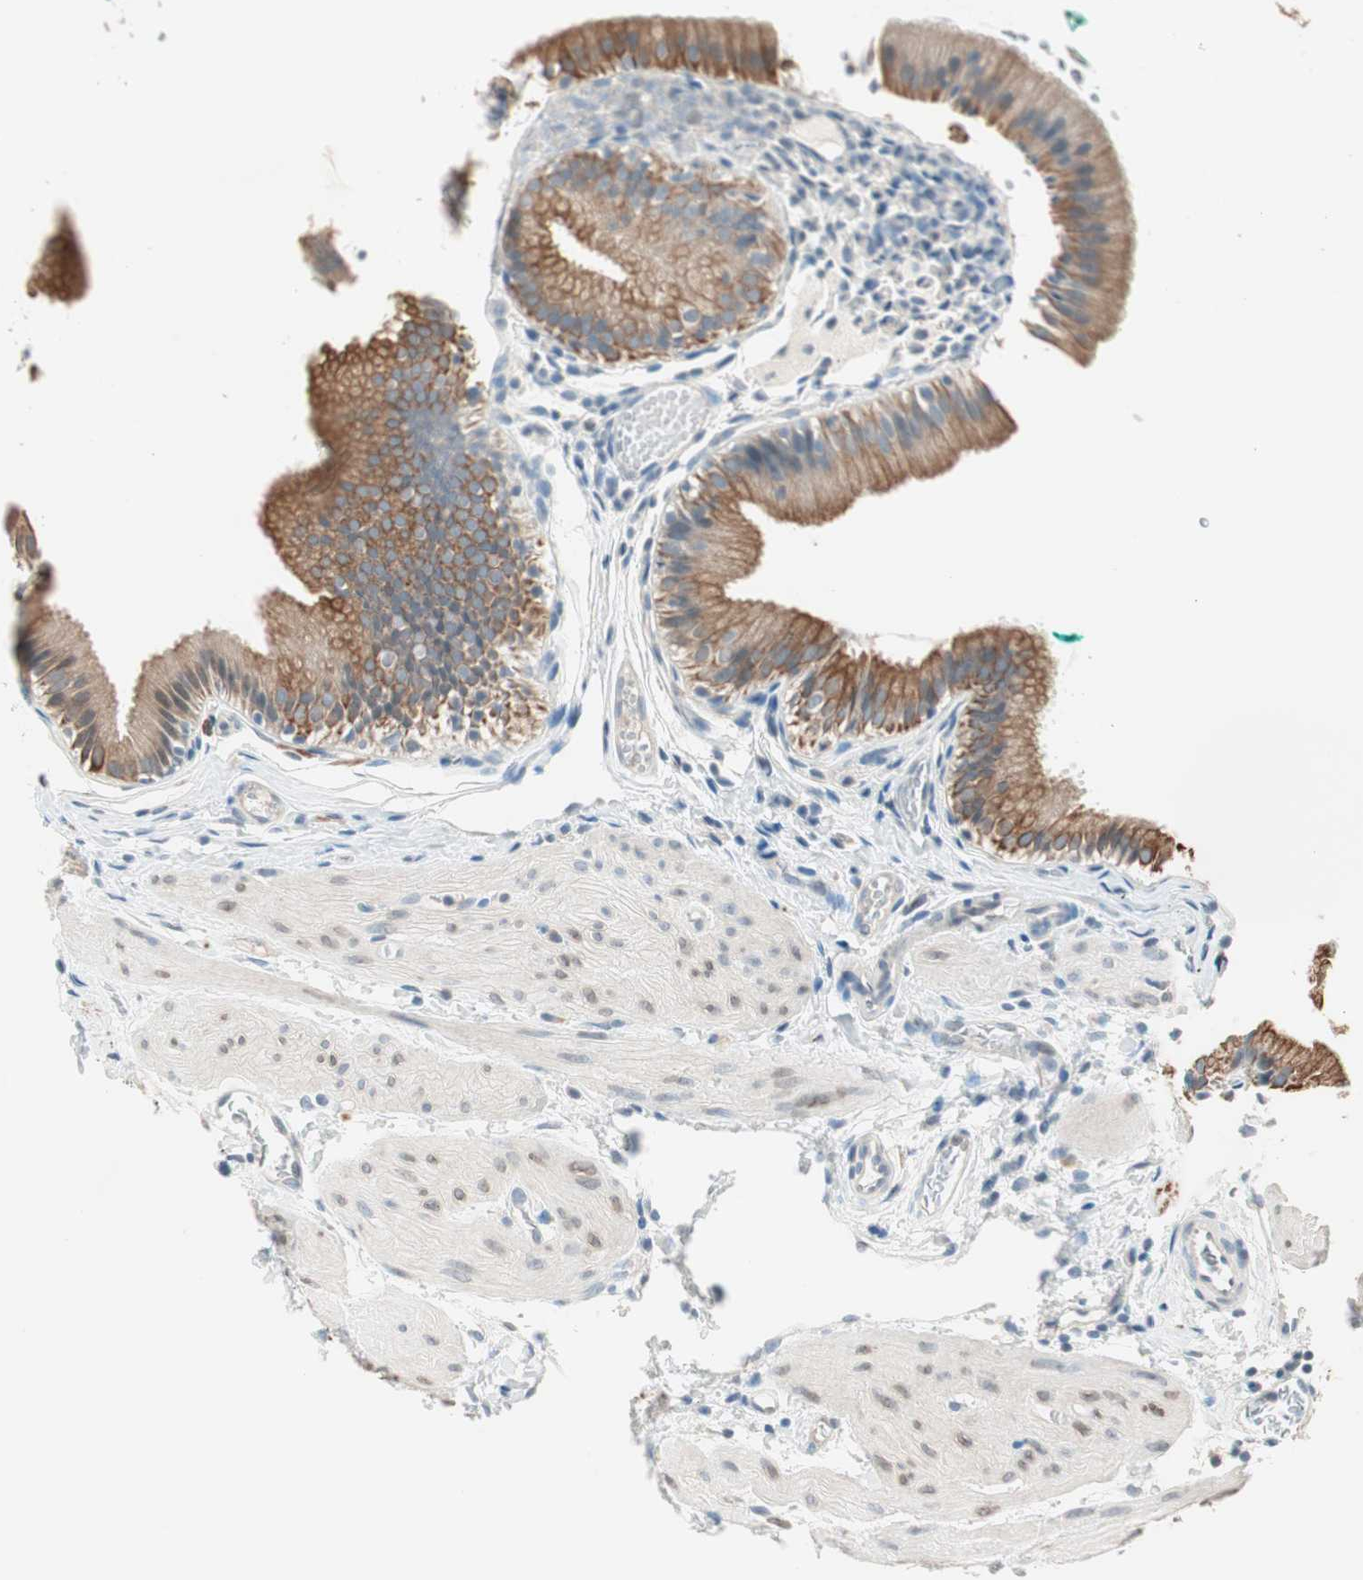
{"staining": {"intensity": "moderate", "quantity": ">75%", "location": "cytoplasmic/membranous"}, "tissue": "gallbladder", "cell_type": "Glandular cells", "image_type": "normal", "snomed": [{"axis": "morphology", "description": "Normal tissue, NOS"}, {"axis": "topography", "description": "Gallbladder"}], "caption": "Protein staining demonstrates moderate cytoplasmic/membranous expression in approximately >75% of glandular cells in normal gallbladder. The protein of interest is shown in brown color, while the nuclei are stained blue.", "gene": "GNAO1", "patient": {"sex": "female", "age": 26}}